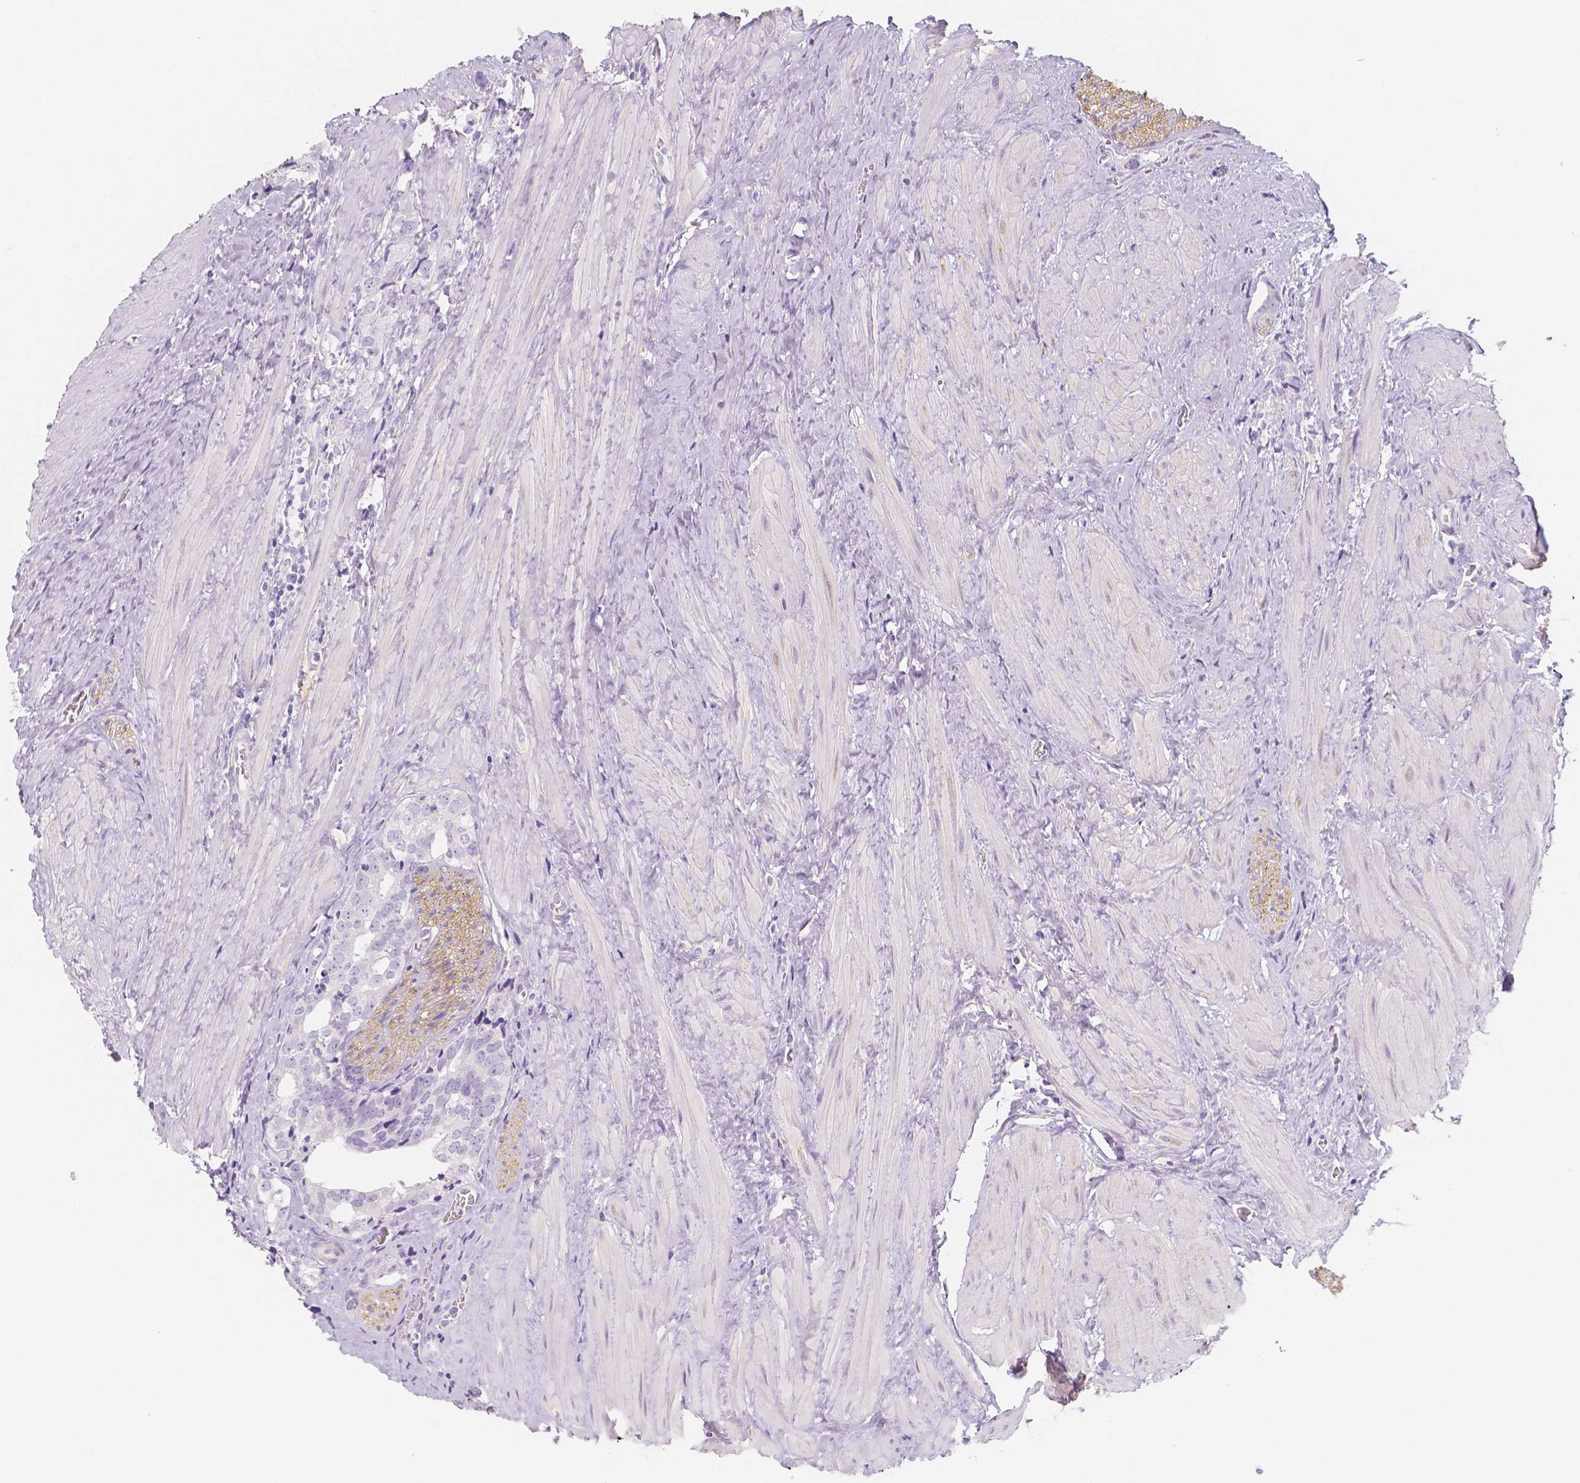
{"staining": {"intensity": "negative", "quantity": "none", "location": "none"}, "tissue": "prostate cancer", "cell_type": "Tumor cells", "image_type": "cancer", "snomed": [{"axis": "morphology", "description": "Adenocarcinoma, NOS"}, {"axis": "topography", "description": "Prostate and seminal vesicle, NOS"}], "caption": "High power microscopy photomicrograph of an immunohistochemistry (IHC) micrograph of adenocarcinoma (prostate), revealing no significant expression in tumor cells.", "gene": "MAP1A", "patient": {"sex": "male", "age": 63}}